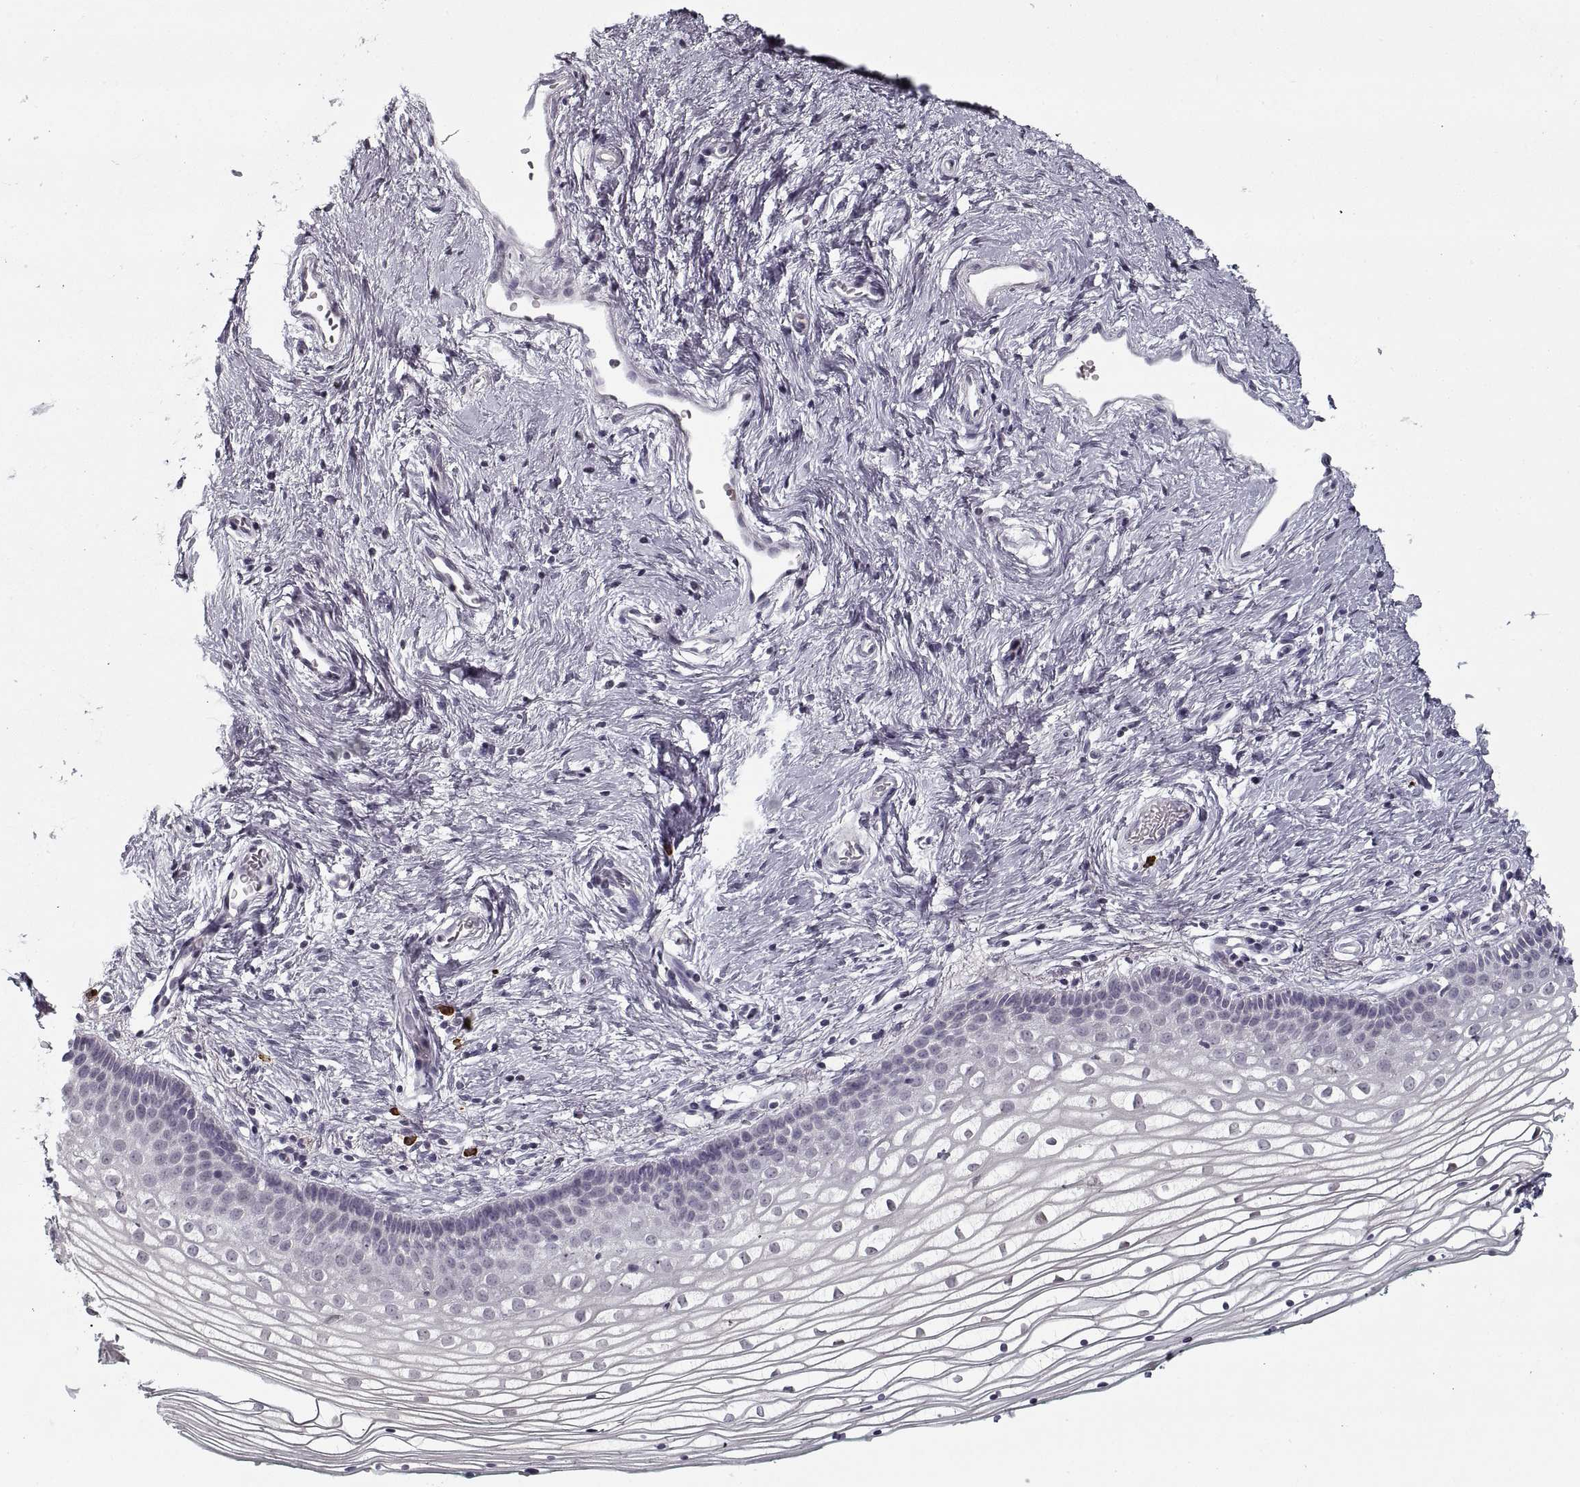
{"staining": {"intensity": "negative", "quantity": "none", "location": "none"}, "tissue": "vagina", "cell_type": "Squamous epithelial cells", "image_type": "normal", "snomed": [{"axis": "morphology", "description": "Normal tissue, NOS"}, {"axis": "topography", "description": "Vagina"}], "caption": "Human vagina stained for a protein using IHC demonstrates no staining in squamous epithelial cells.", "gene": "GAD2", "patient": {"sex": "female", "age": 36}}